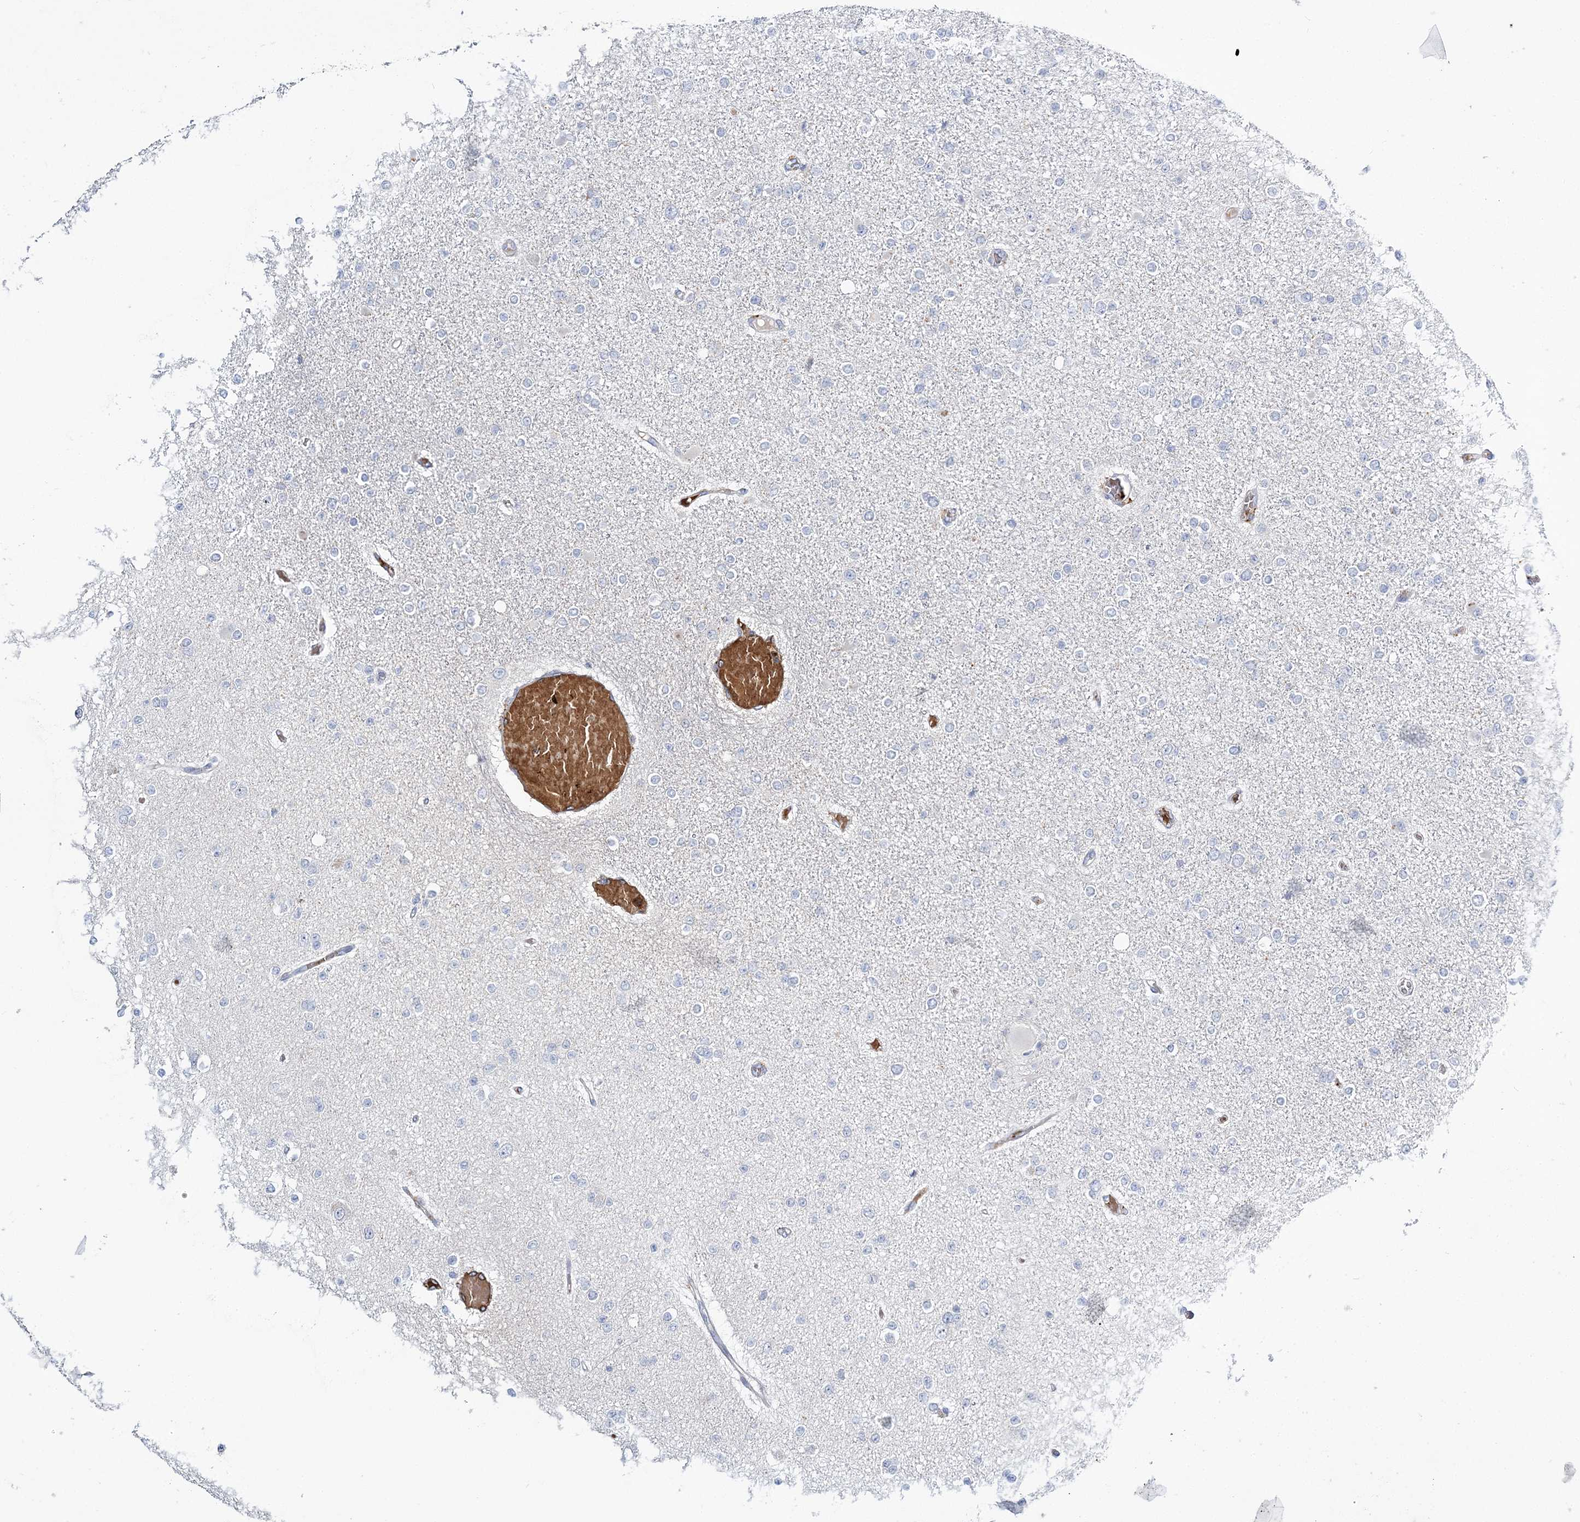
{"staining": {"intensity": "negative", "quantity": "none", "location": "none"}, "tissue": "glioma", "cell_type": "Tumor cells", "image_type": "cancer", "snomed": [{"axis": "morphology", "description": "Glioma, malignant, Low grade"}, {"axis": "topography", "description": "Brain"}], "caption": "This is an immunohistochemistry (IHC) micrograph of glioma. There is no expression in tumor cells.", "gene": "ATP11B", "patient": {"sex": "female", "age": 22}}